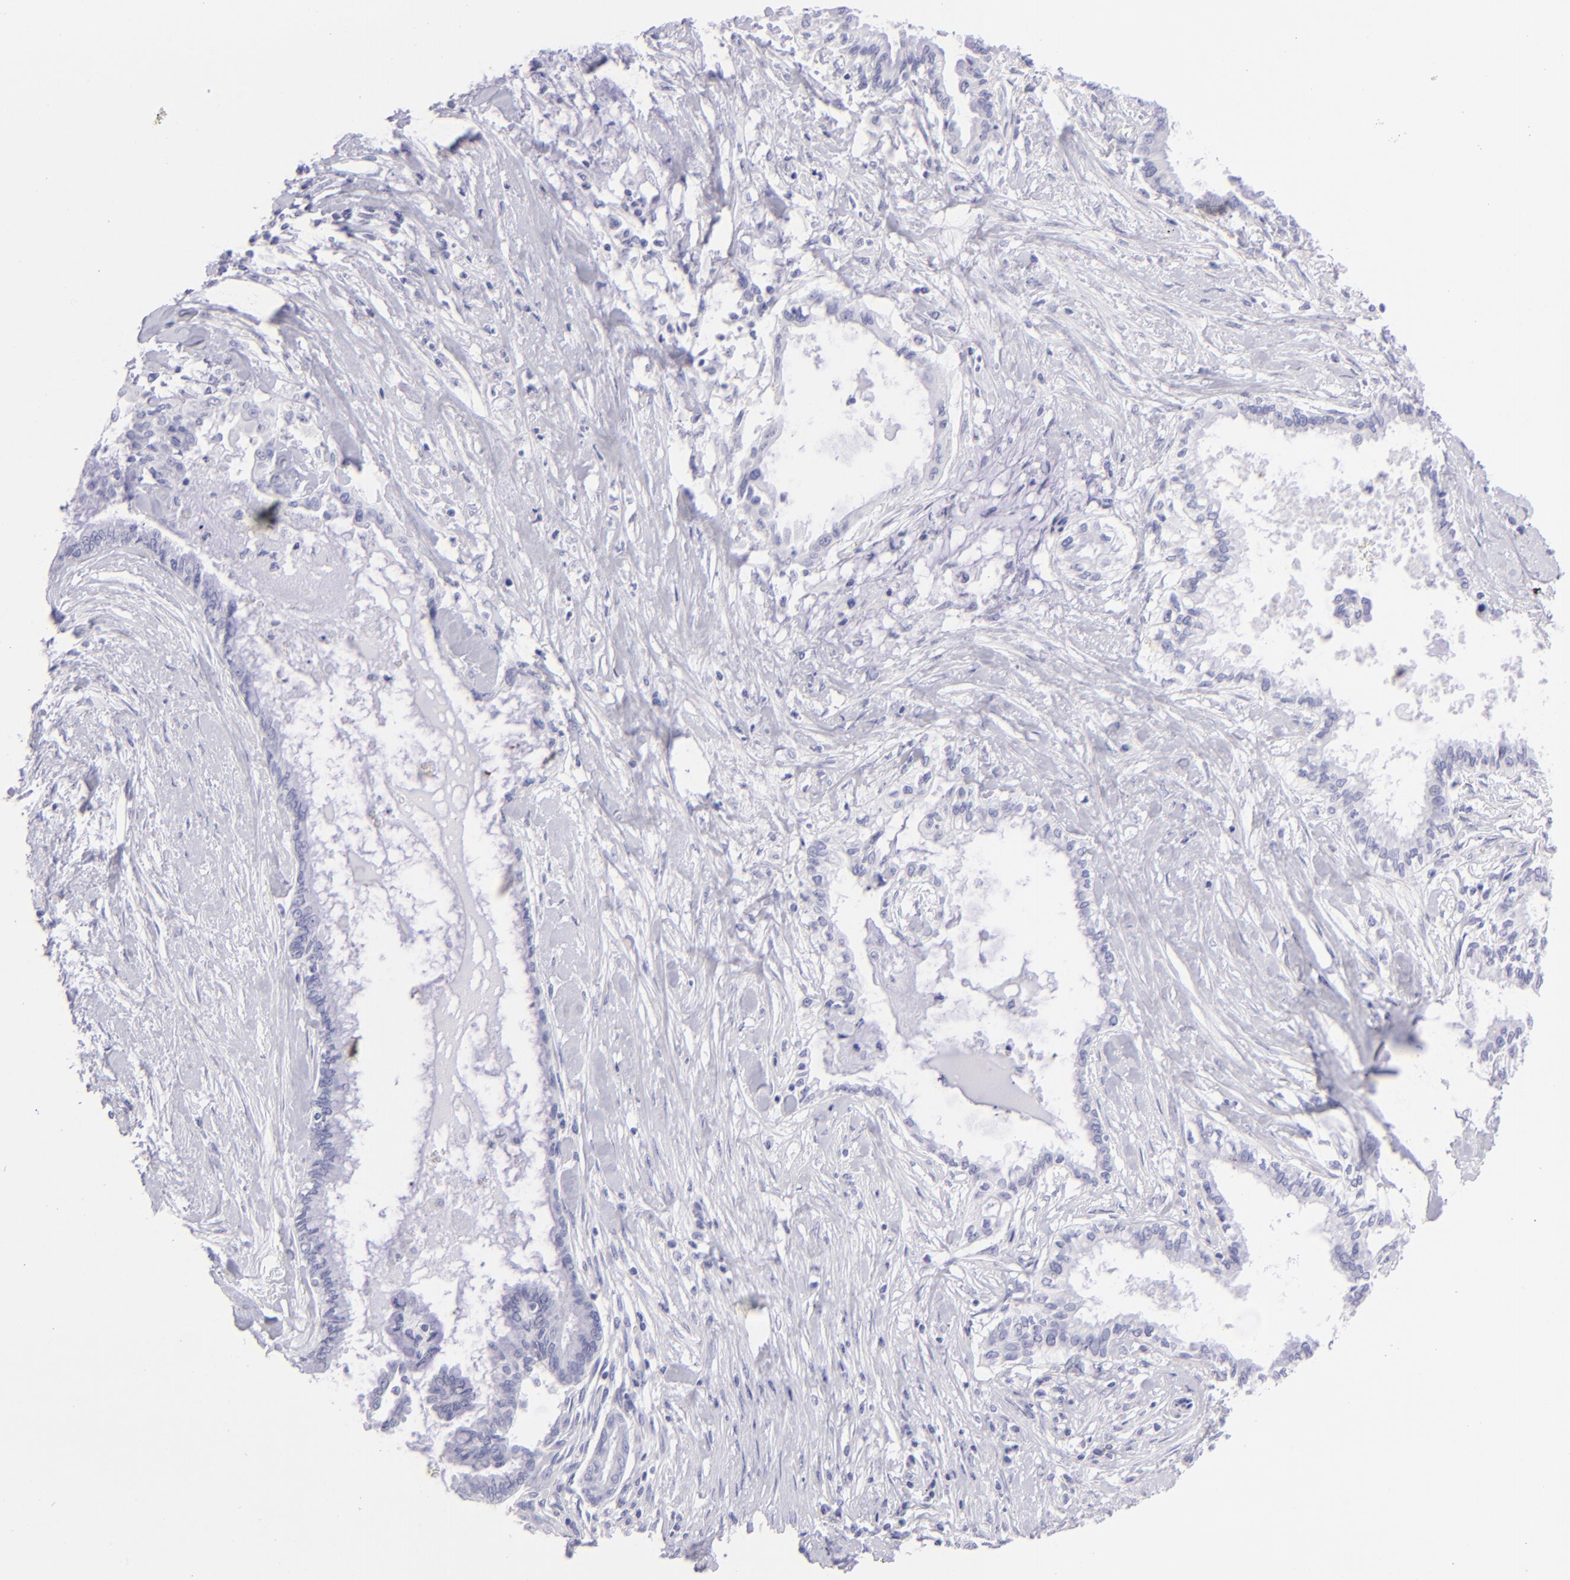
{"staining": {"intensity": "negative", "quantity": "none", "location": "none"}, "tissue": "pancreatic cancer", "cell_type": "Tumor cells", "image_type": "cancer", "snomed": [{"axis": "morphology", "description": "Adenocarcinoma, NOS"}, {"axis": "topography", "description": "Pancreas"}], "caption": "Tumor cells show no significant staining in pancreatic cancer.", "gene": "CD72", "patient": {"sex": "female", "age": 64}}